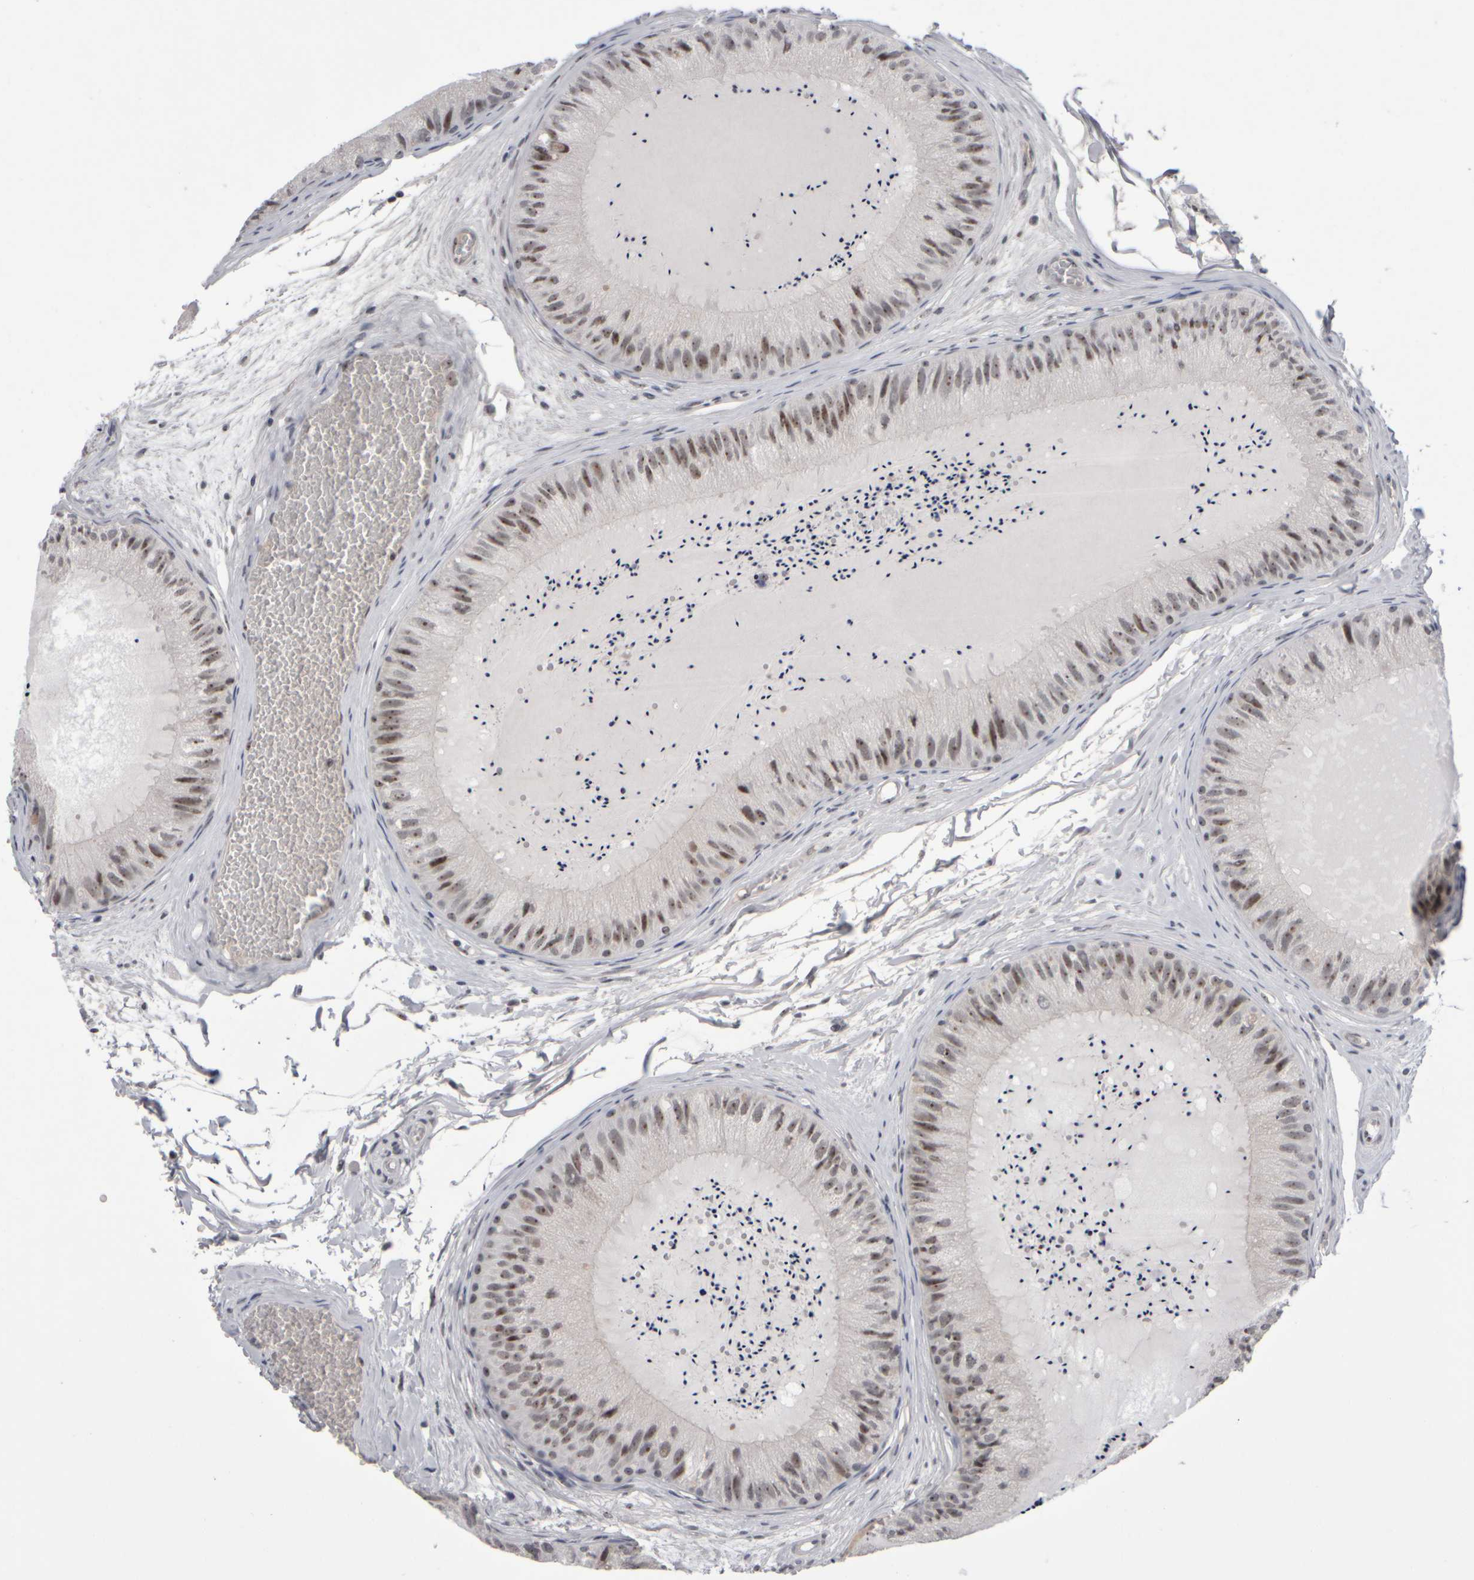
{"staining": {"intensity": "moderate", "quantity": ">75%", "location": "nuclear"}, "tissue": "epididymis", "cell_type": "Glandular cells", "image_type": "normal", "snomed": [{"axis": "morphology", "description": "Normal tissue, NOS"}, {"axis": "topography", "description": "Epididymis"}], "caption": "Immunohistochemistry (IHC) of normal human epididymis demonstrates medium levels of moderate nuclear staining in about >75% of glandular cells.", "gene": "SURF6", "patient": {"sex": "male", "age": 31}}